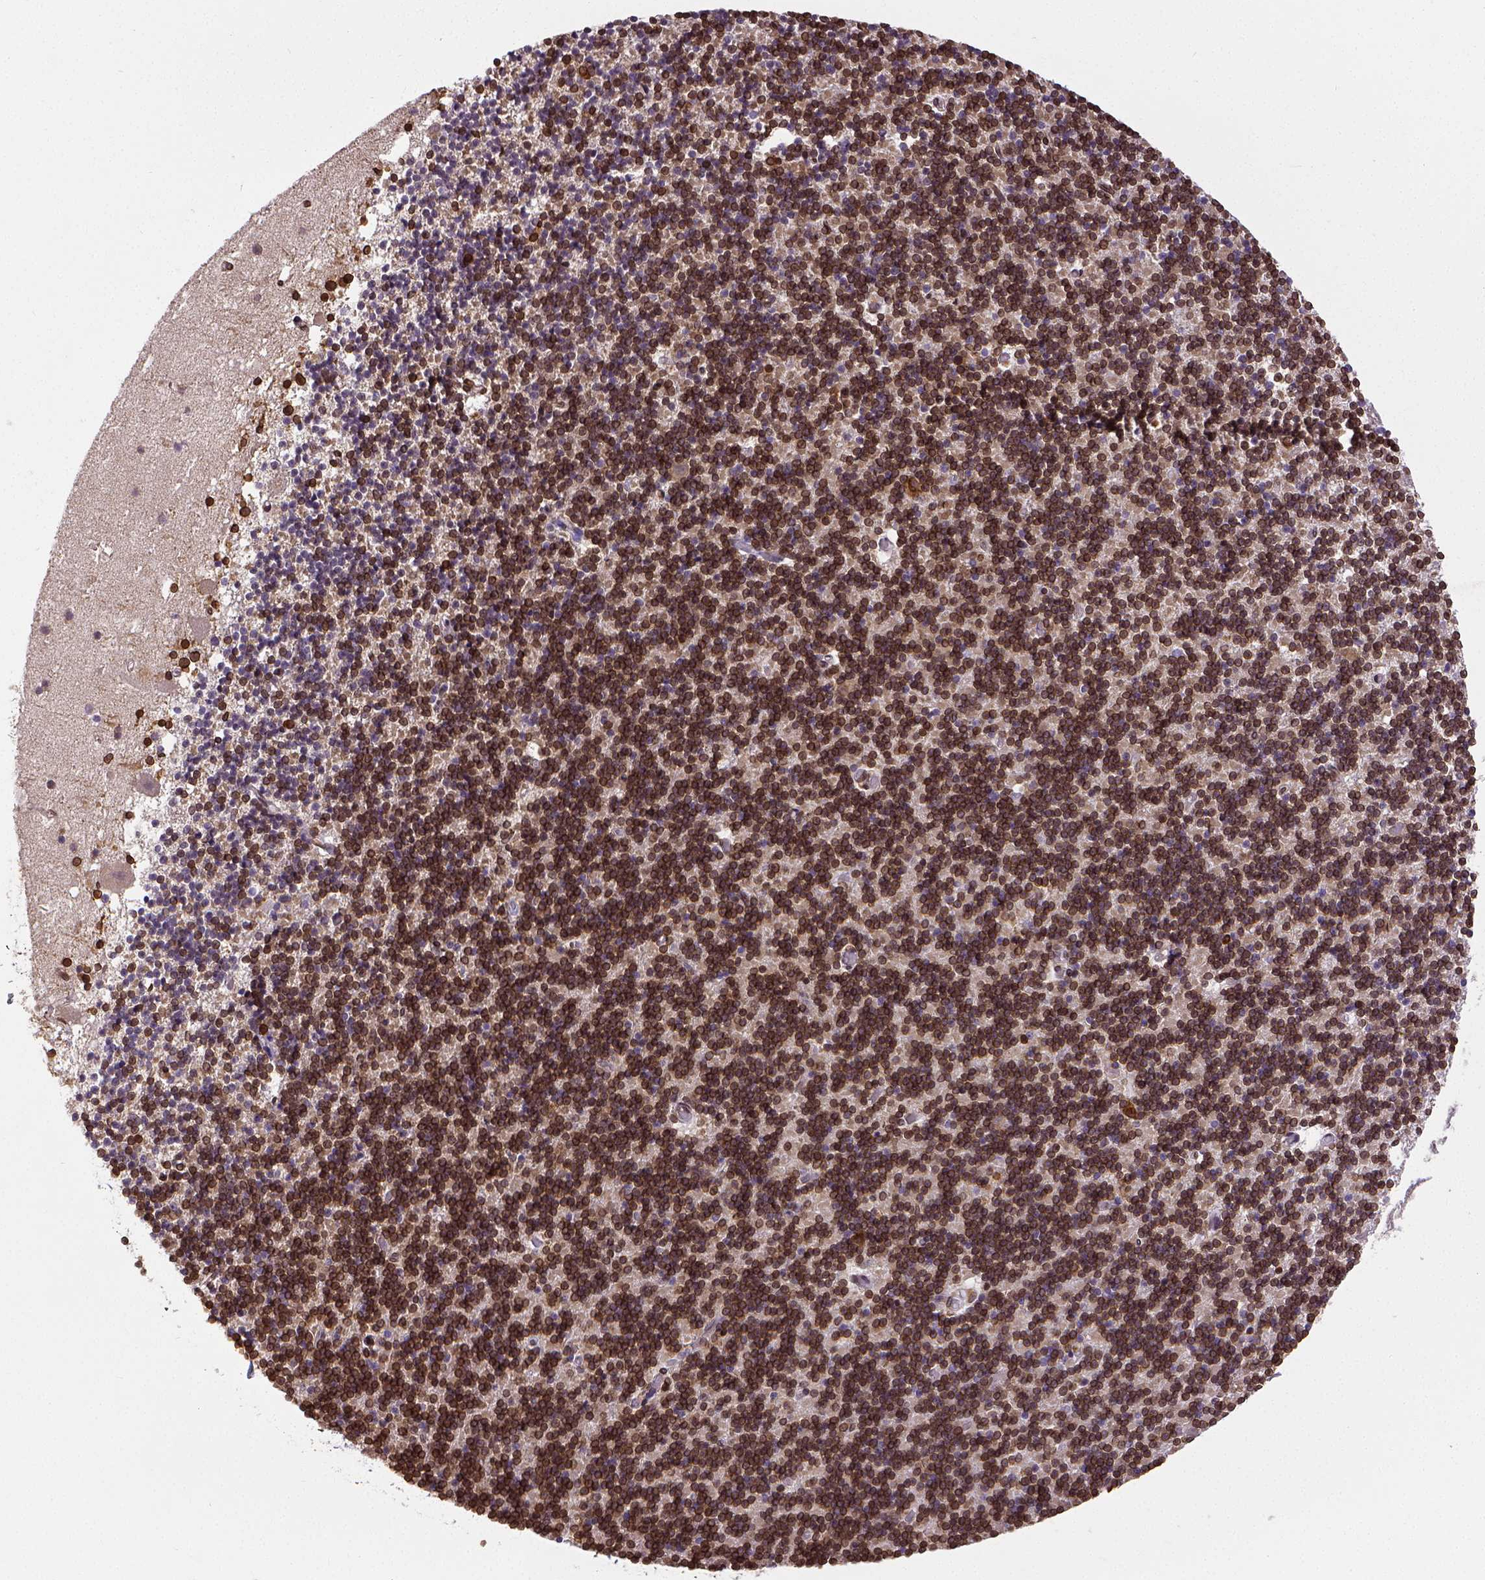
{"staining": {"intensity": "strong", "quantity": ">75%", "location": "cytoplasmic/membranous,nuclear"}, "tissue": "cerebellum", "cell_type": "Cells in granular layer", "image_type": "normal", "snomed": [{"axis": "morphology", "description": "Normal tissue, NOS"}, {"axis": "topography", "description": "Cerebellum"}], "caption": "This histopathology image shows immunohistochemistry (IHC) staining of benign cerebellum, with high strong cytoplasmic/membranous,nuclear expression in approximately >75% of cells in granular layer.", "gene": "MTDH", "patient": {"sex": "male", "age": 70}}